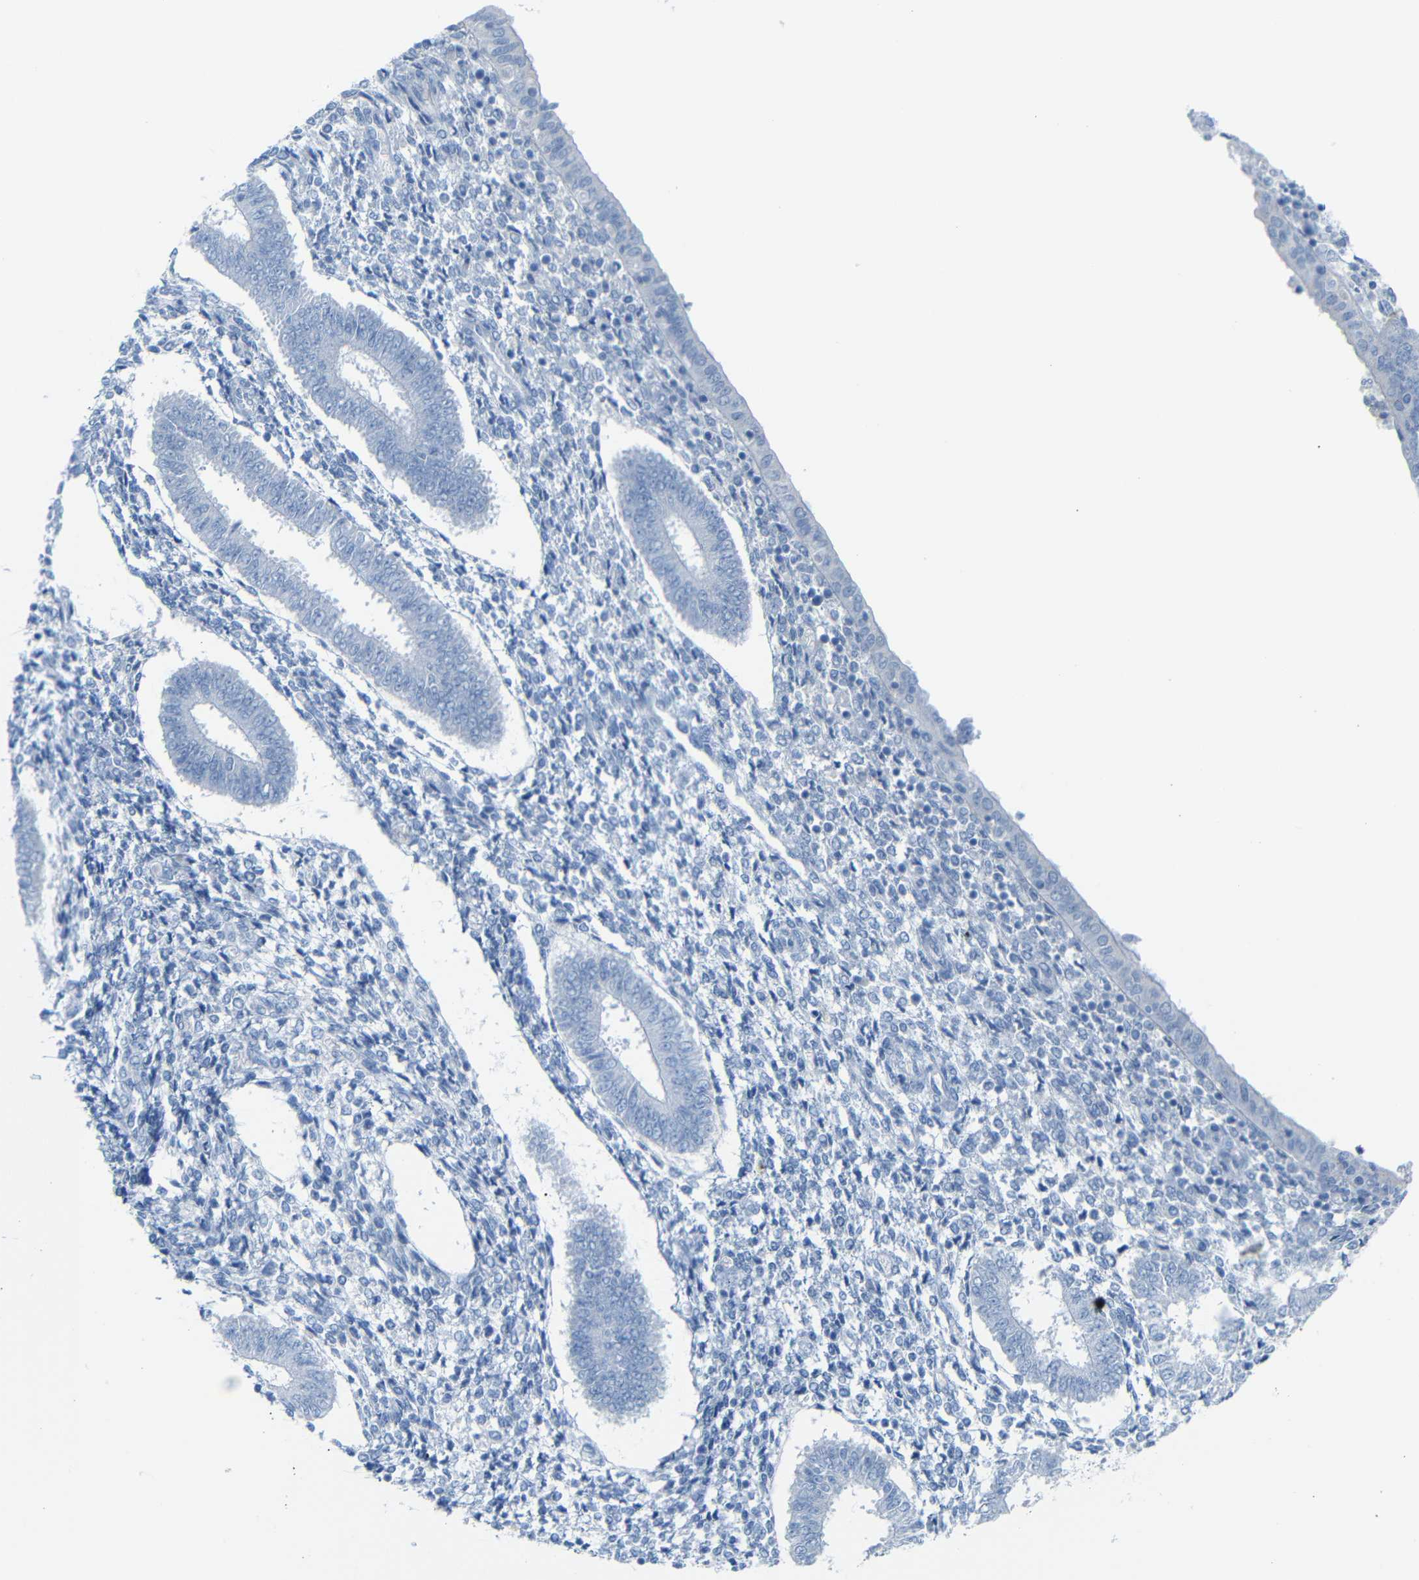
{"staining": {"intensity": "negative", "quantity": "none", "location": "none"}, "tissue": "endometrium", "cell_type": "Cells in endometrial stroma", "image_type": "normal", "snomed": [{"axis": "morphology", "description": "Normal tissue, NOS"}, {"axis": "topography", "description": "Endometrium"}], "caption": "Immunohistochemistry image of normal human endometrium stained for a protein (brown), which reveals no expression in cells in endometrial stroma.", "gene": "FCRL1", "patient": {"sex": "female", "age": 35}}